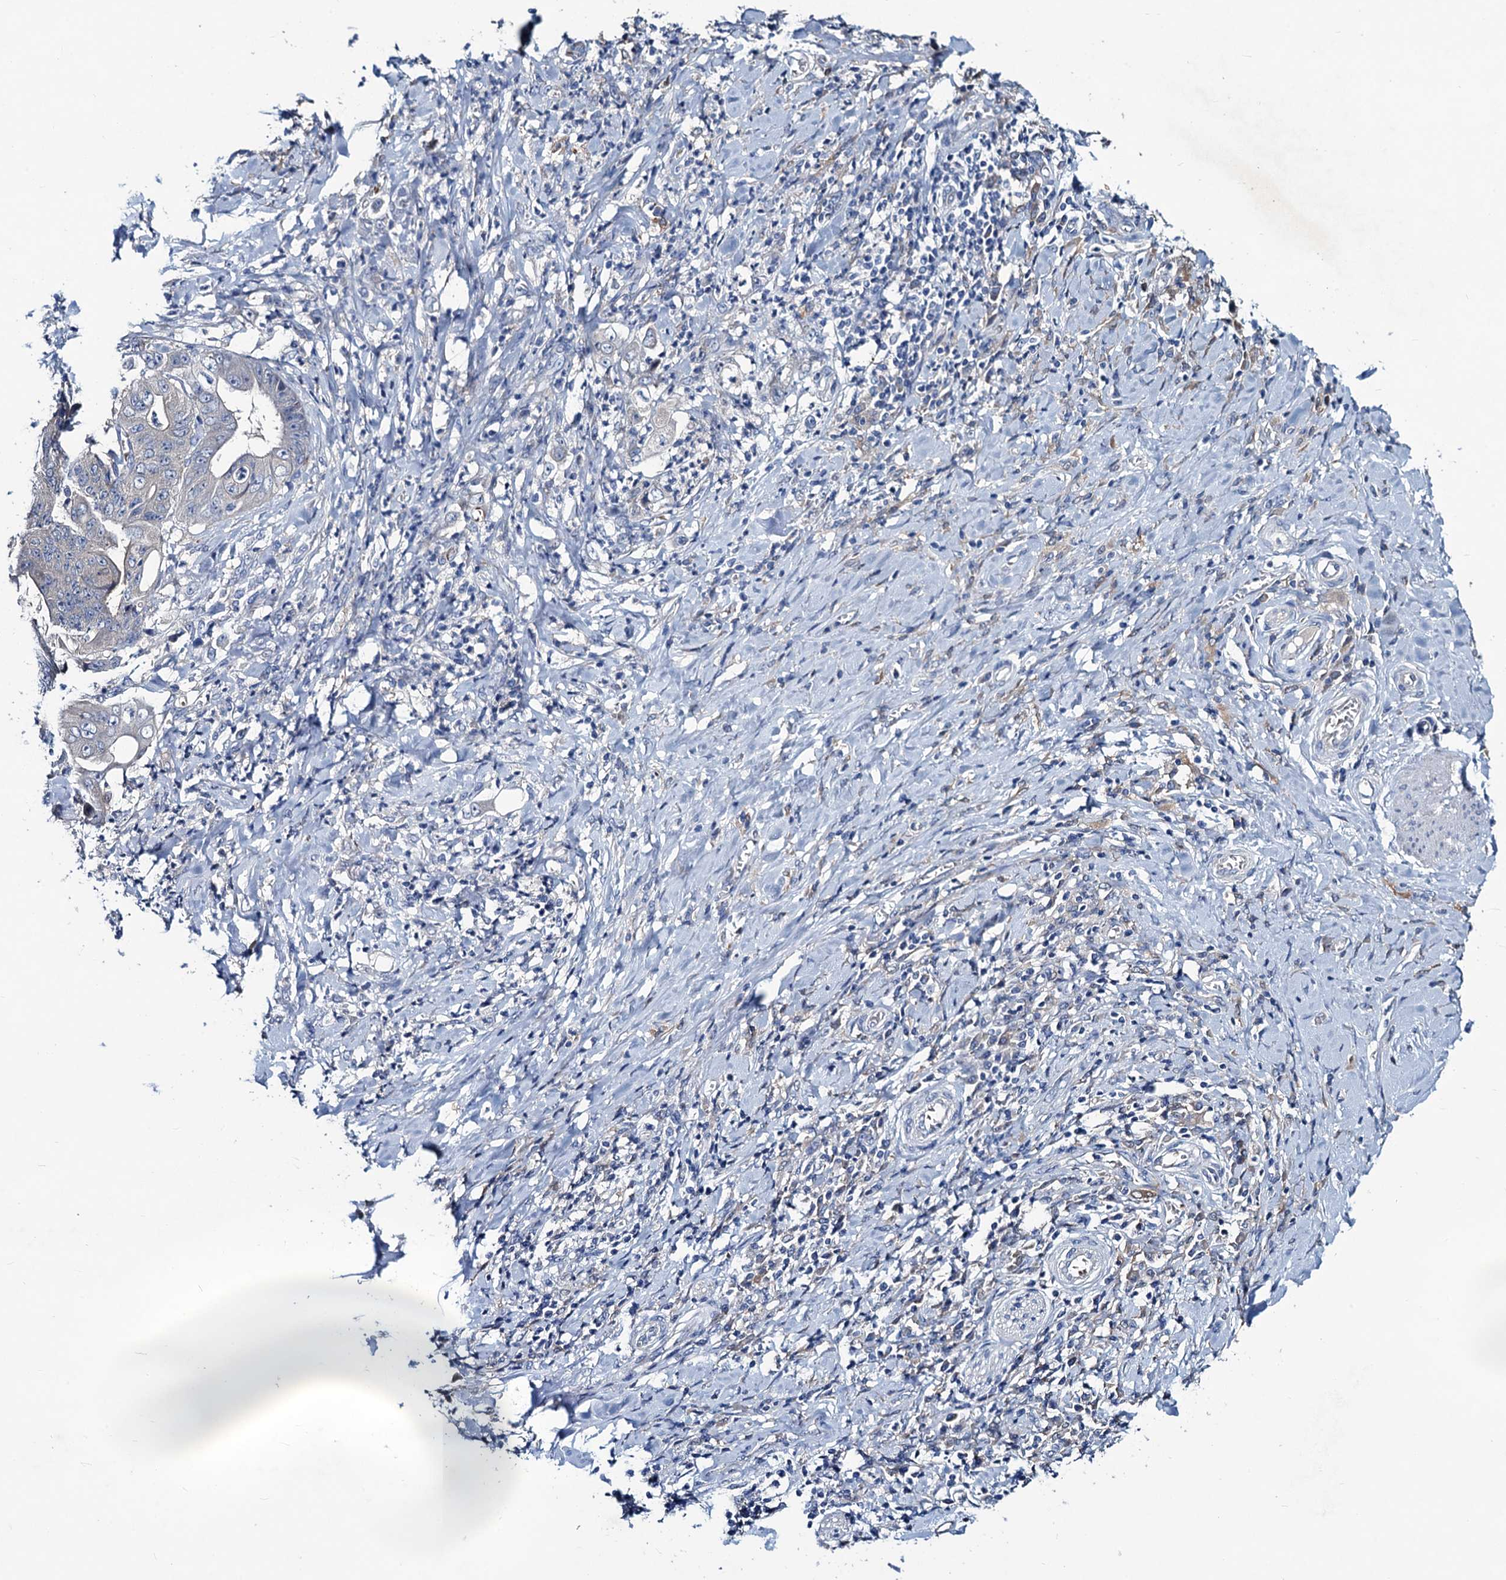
{"staining": {"intensity": "negative", "quantity": "none", "location": "none"}, "tissue": "stomach cancer", "cell_type": "Tumor cells", "image_type": "cancer", "snomed": [{"axis": "morphology", "description": "Adenocarcinoma, NOS"}, {"axis": "topography", "description": "Stomach"}], "caption": "Human adenocarcinoma (stomach) stained for a protein using immunohistochemistry (IHC) displays no expression in tumor cells.", "gene": "RTKN2", "patient": {"sex": "female", "age": 73}}